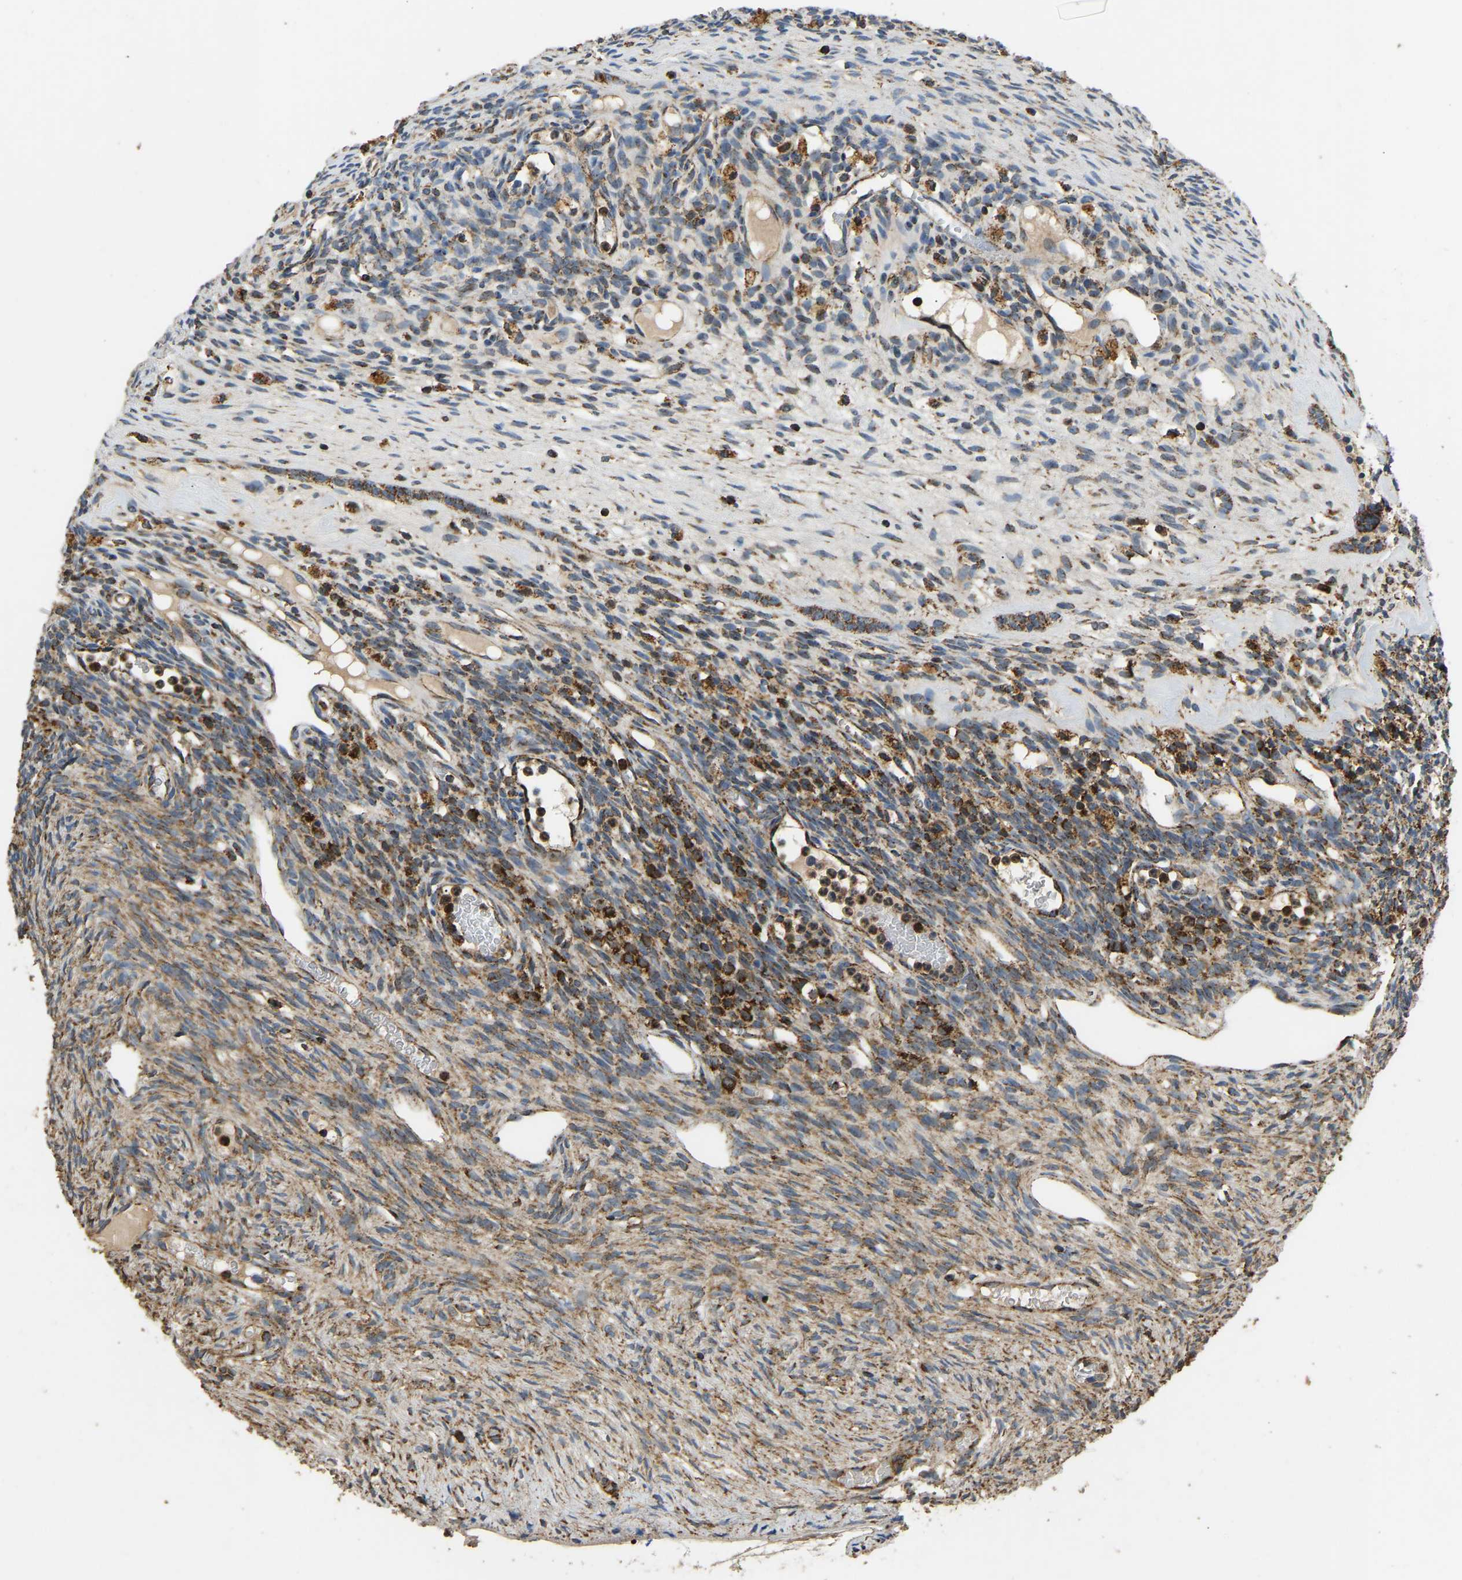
{"staining": {"intensity": "moderate", "quantity": ">75%", "location": "cytoplasmic/membranous"}, "tissue": "ovary", "cell_type": "Follicle cells", "image_type": "normal", "snomed": [{"axis": "morphology", "description": "Normal tissue, NOS"}, {"axis": "topography", "description": "Ovary"}], "caption": "An image of human ovary stained for a protein displays moderate cytoplasmic/membranous brown staining in follicle cells. The staining is performed using DAB brown chromogen to label protein expression. The nuclei are counter-stained blue using hematoxylin.", "gene": "TUFM", "patient": {"sex": "female", "age": 33}}